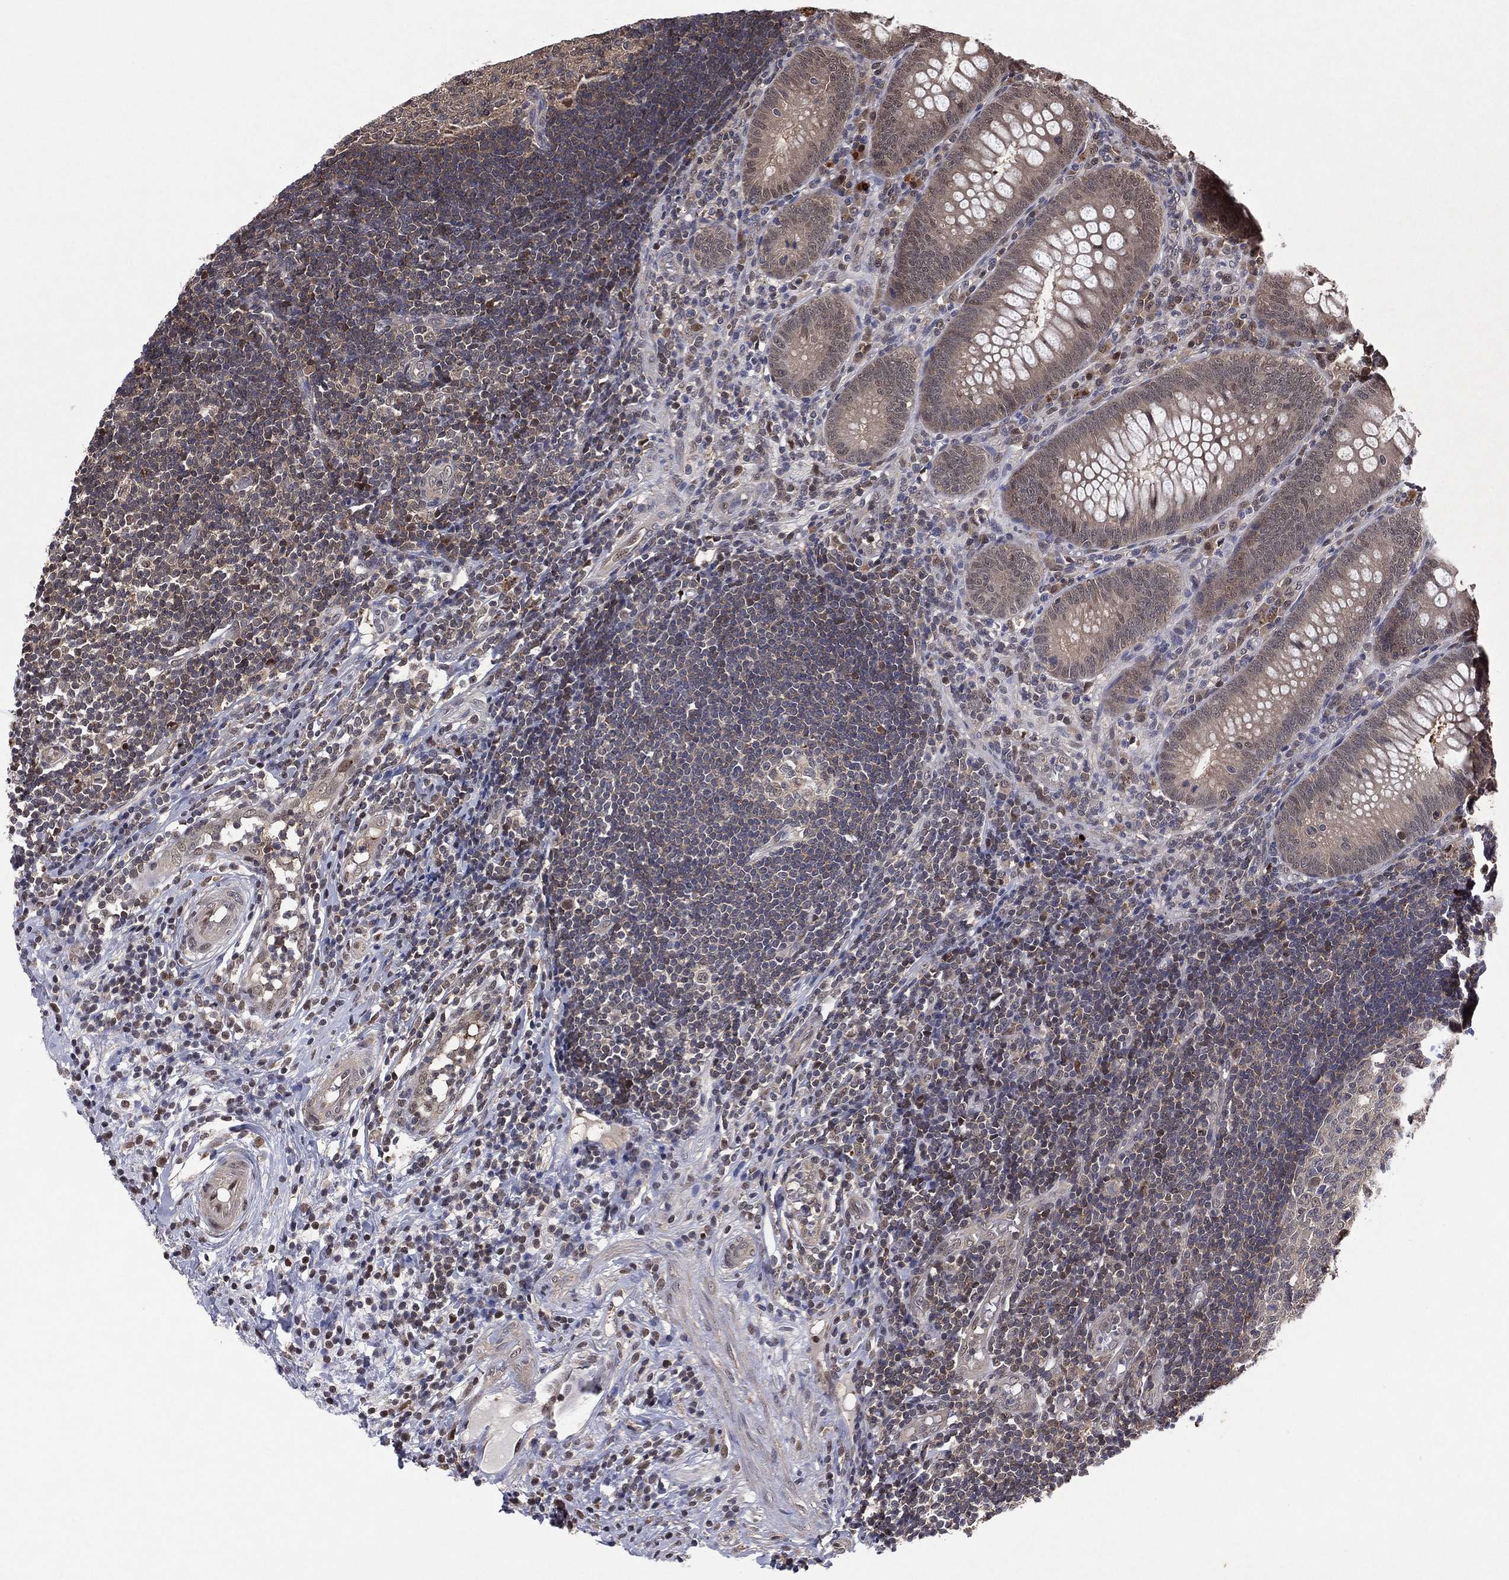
{"staining": {"intensity": "negative", "quantity": "none", "location": "none"}, "tissue": "appendix", "cell_type": "Glandular cells", "image_type": "normal", "snomed": [{"axis": "morphology", "description": "Normal tissue, NOS"}, {"axis": "morphology", "description": "Inflammation, NOS"}, {"axis": "topography", "description": "Appendix"}], "caption": "Immunohistochemistry (IHC) photomicrograph of normal human appendix stained for a protein (brown), which exhibits no expression in glandular cells. (DAB (3,3'-diaminobenzidine) IHC, high magnification).", "gene": "ICOSLG", "patient": {"sex": "male", "age": 16}}